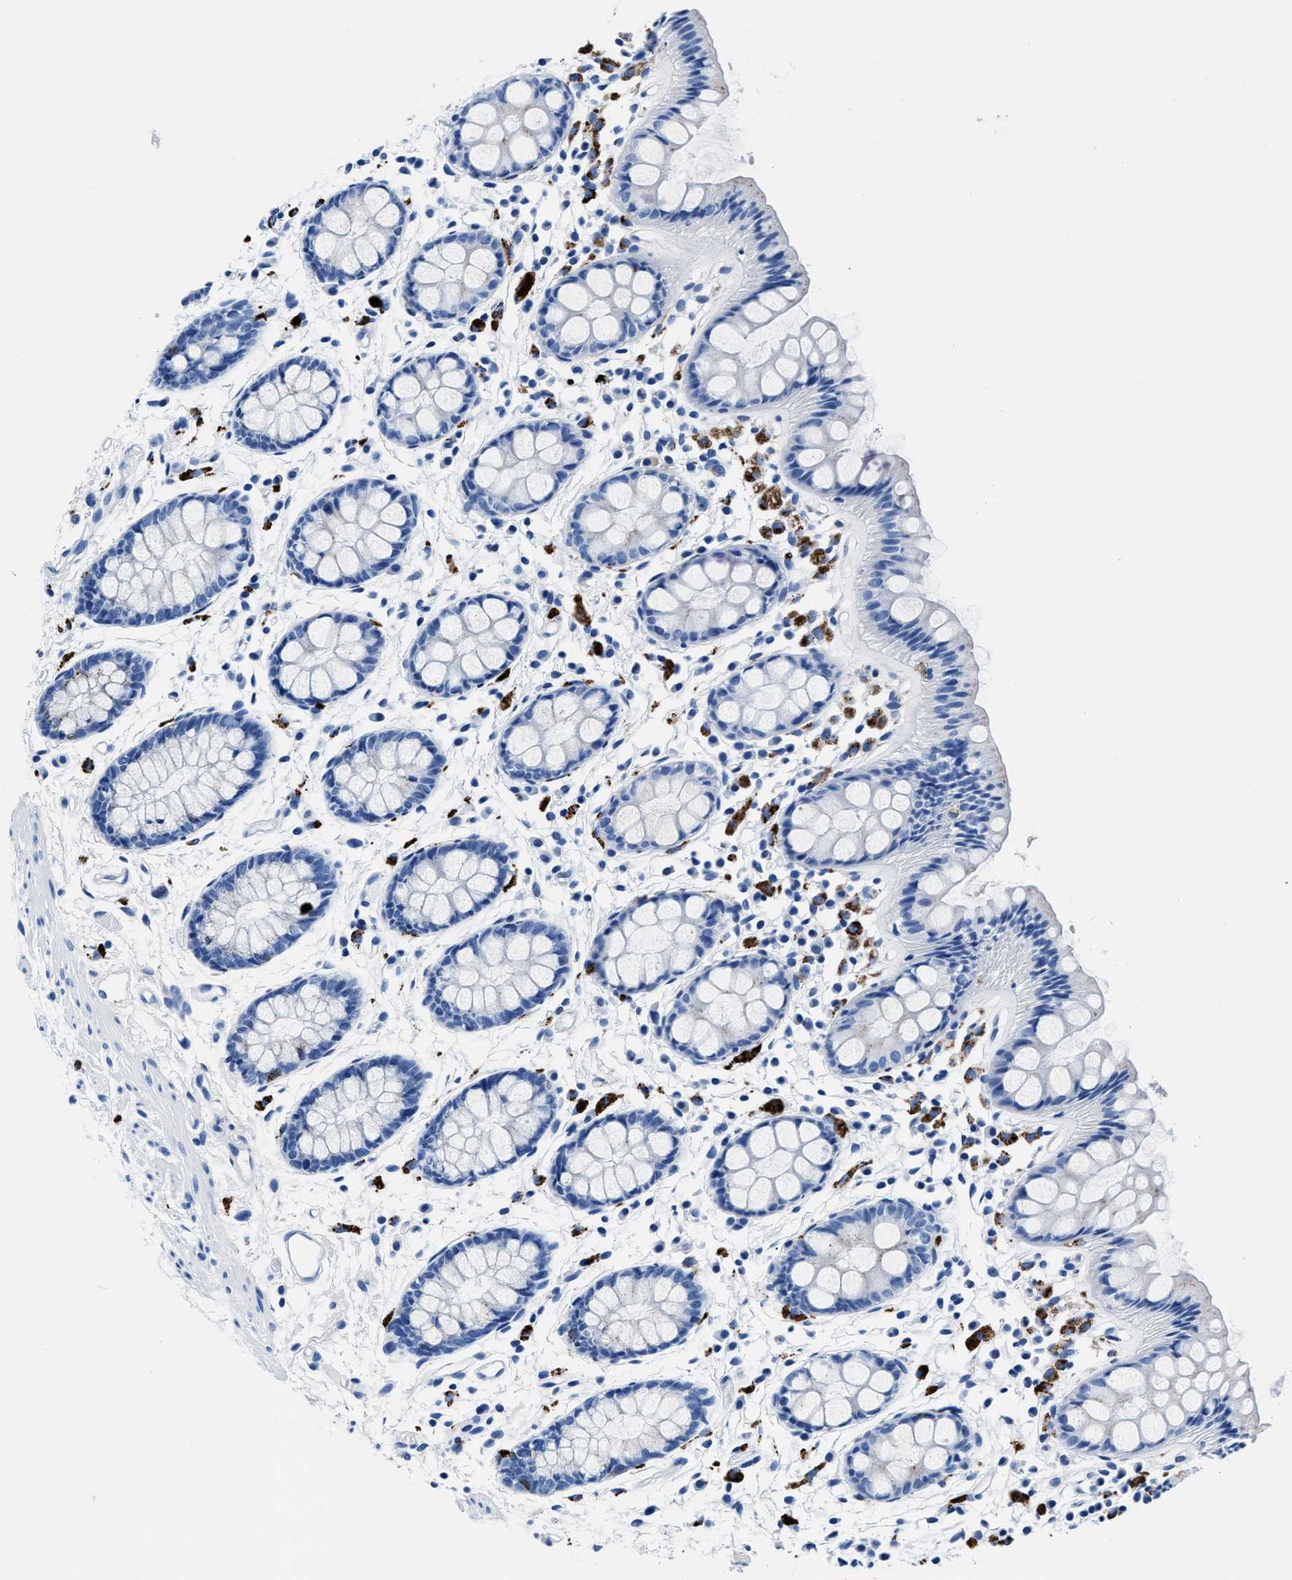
{"staining": {"intensity": "negative", "quantity": "none", "location": "none"}, "tissue": "rectum", "cell_type": "Glandular cells", "image_type": "normal", "snomed": [{"axis": "morphology", "description": "Normal tissue, NOS"}, {"axis": "topography", "description": "Rectum"}], "caption": "DAB (3,3'-diaminobenzidine) immunohistochemical staining of unremarkable rectum exhibits no significant expression in glandular cells. The staining was performed using DAB to visualize the protein expression in brown, while the nuclei were stained in blue with hematoxylin (Magnification: 20x).", "gene": "OR14K1", "patient": {"sex": "female", "age": 66}}